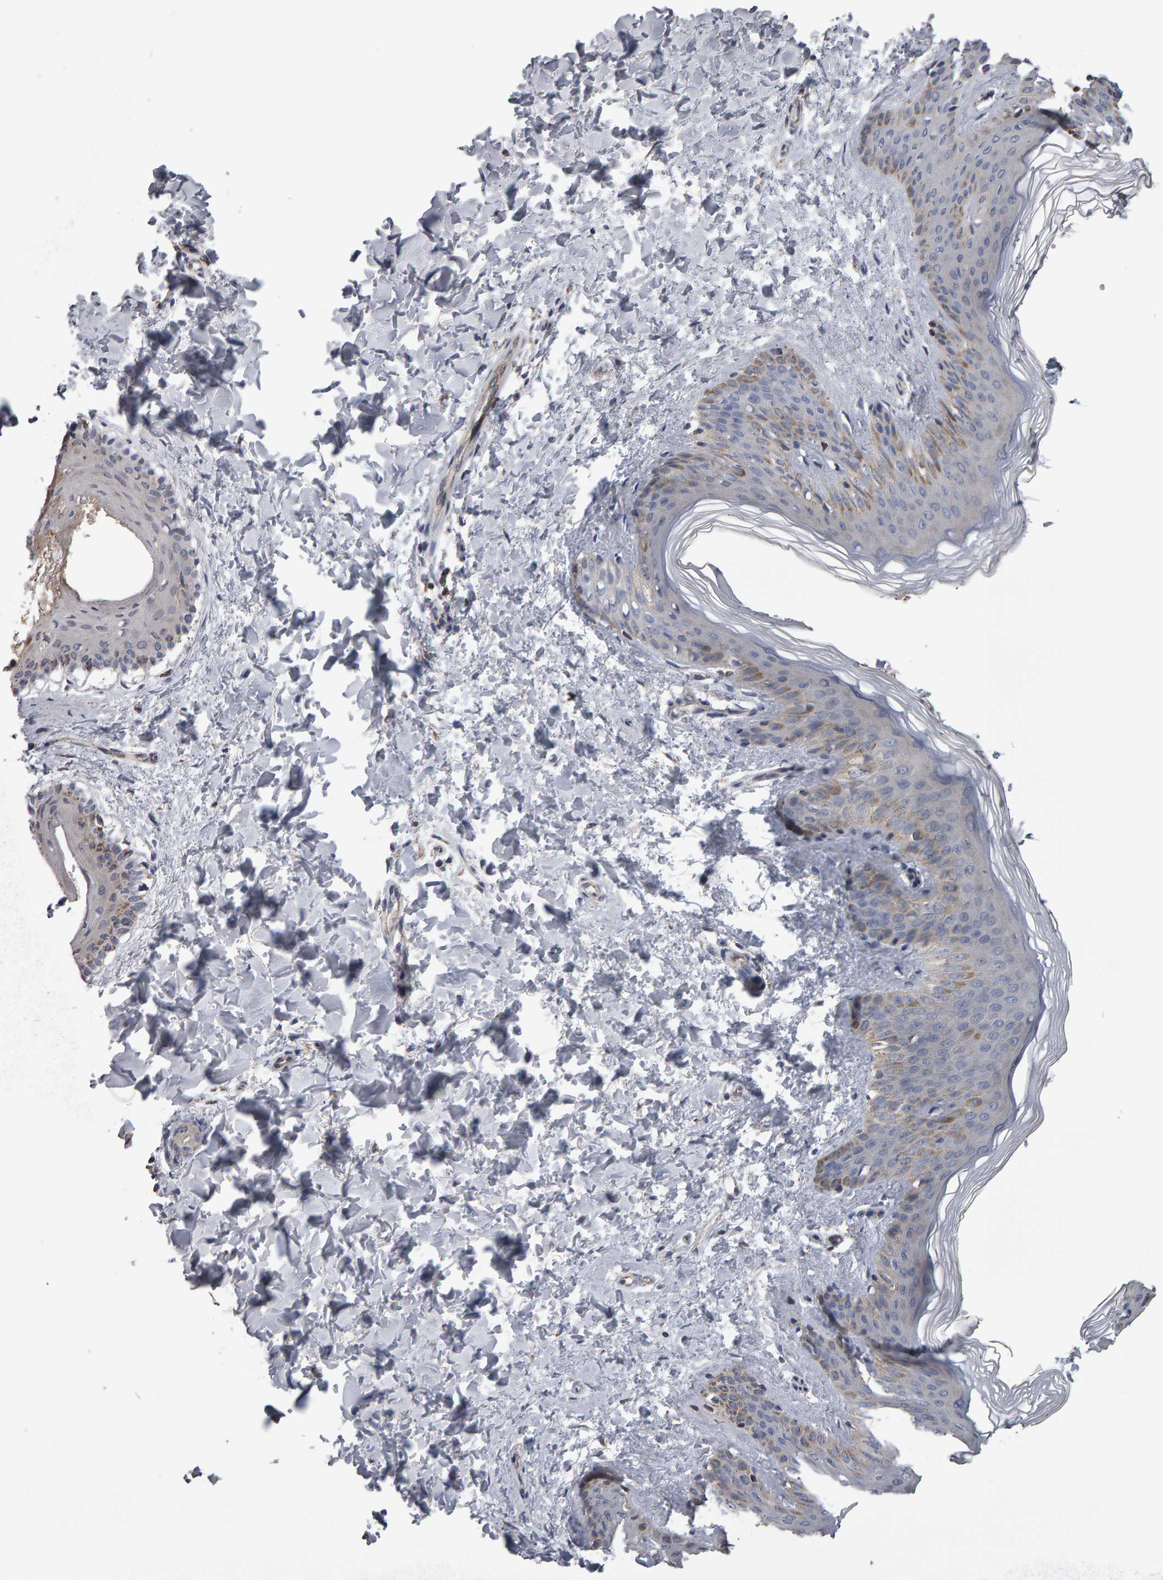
{"staining": {"intensity": "moderate", "quantity": ">75%", "location": "cytoplasmic/membranous"}, "tissue": "skin", "cell_type": "Fibroblasts", "image_type": "normal", "snomed": [{"axis": "morphology", "description": "Normal tissue, NOS"}, {"axis": "morphology", "description": "Neoplasm, benign, NOS"}, {"axis": "topography", "description": "Skin"}, {"axis": "topography", "description": "Soft tissue"}], "caption": "Skin stained for a protein reveals moderate cytoplasmic/membranous positivity in fibroblasts. The protein of interest is stained brown, and the nuclei are stained in blue (DAB (3,3'-diaminobenzidine) IHC with brightfield microscopy, high magnification).", "gene": "TOM1L1", "patient": {"sex": "male", "age": 26}}